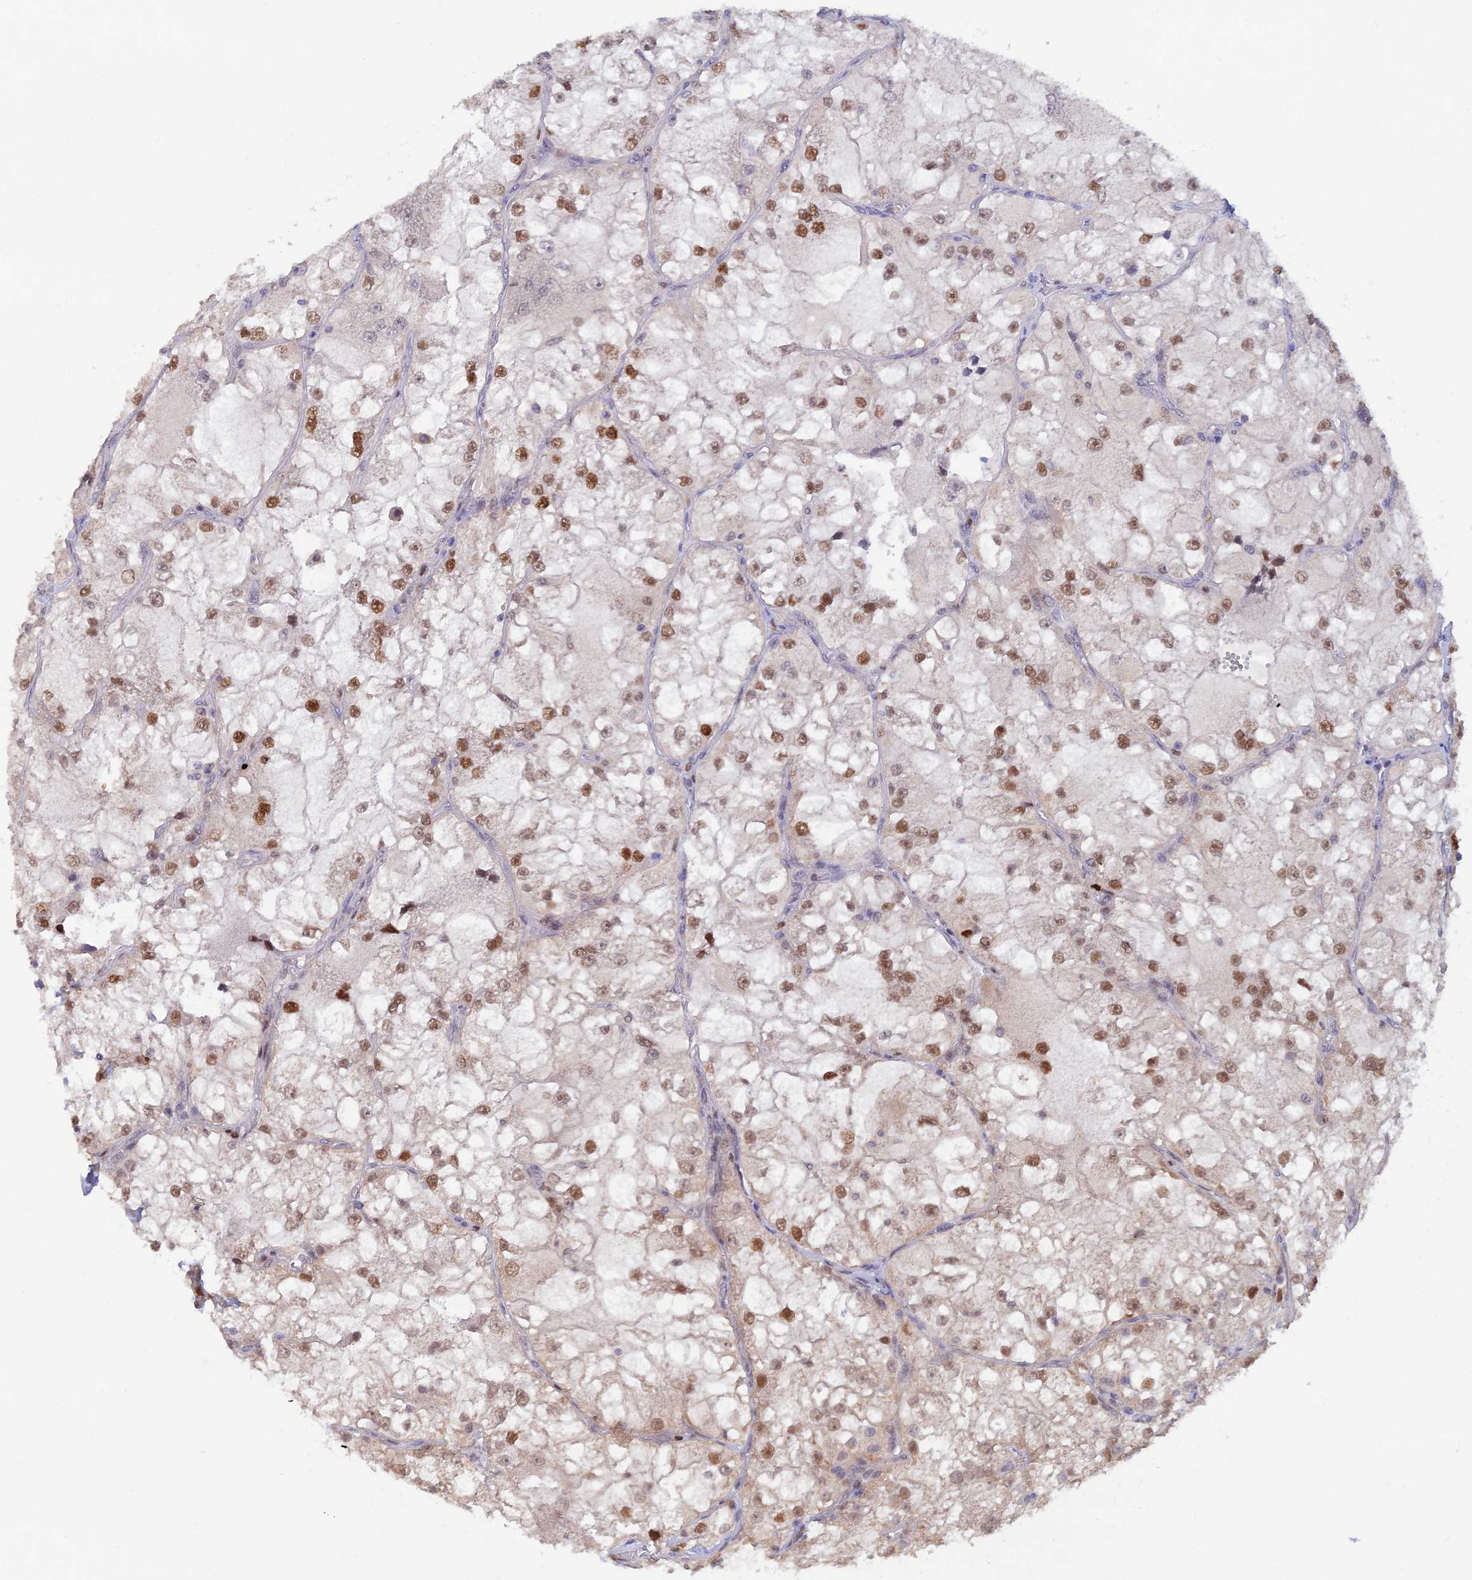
{"staining": {"intensity": "moderate", "quantity": ">75%", "location": "nuclear"}, "tissue": "renal cancer", "cell_type": "Tumor cells", "image_type": "cancer", "snomed": [{"axis": "morphology", "description": "Adenocarcinoma, NOS"}, {"axis": "topography", "description": "Kidney"}], "caption": "This micrograph shows IHC staining of adenocarcinoma (renal), with medium moderate nuclear expression in about >75% of tumor cells.", "gene": "FASTKD5", "patient": {"sex": "female", "age": 72}}